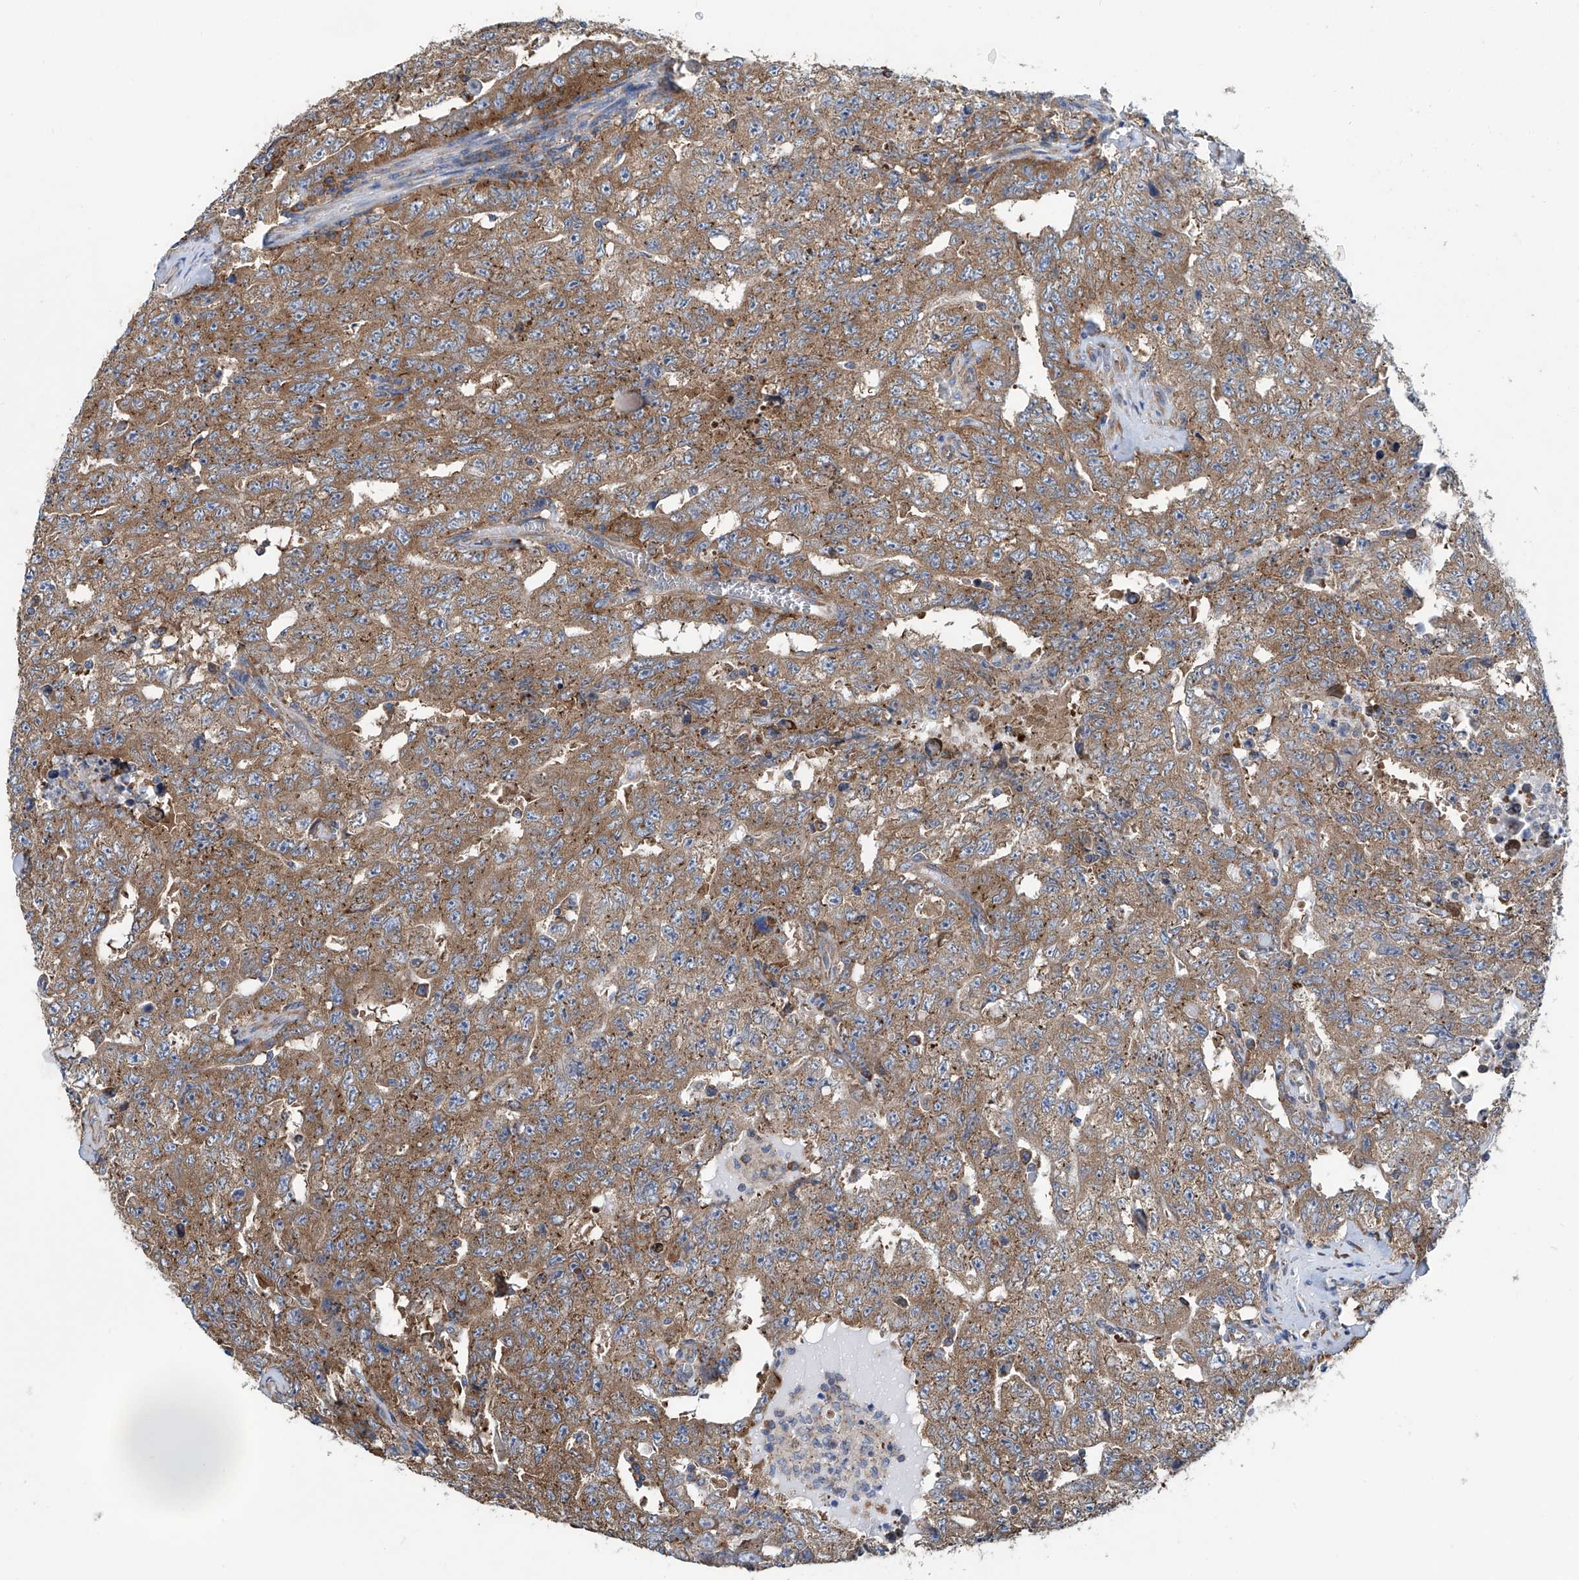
{"staining": {"intensity": "moderate", "quantity": ">75%", "location": "cytoplasmic/membranous"}, "tissue": "testis cancer", "cell_type": "Tumor cells", "image_type": "cancer", "snomed": [{"axis": "morphology", "description": "Carcinoma, Embryonal, NOS"}, {"axis": "topography", "description": "Testis"}], "caption": "A histopathology image of embryonal carcinoma (testis) stained for a protein reveals moderate cytoplasmic/membranous brown staining in tumor cells.", "gene": "SENP2", "patient": {"sex": "male", "age": 26}}